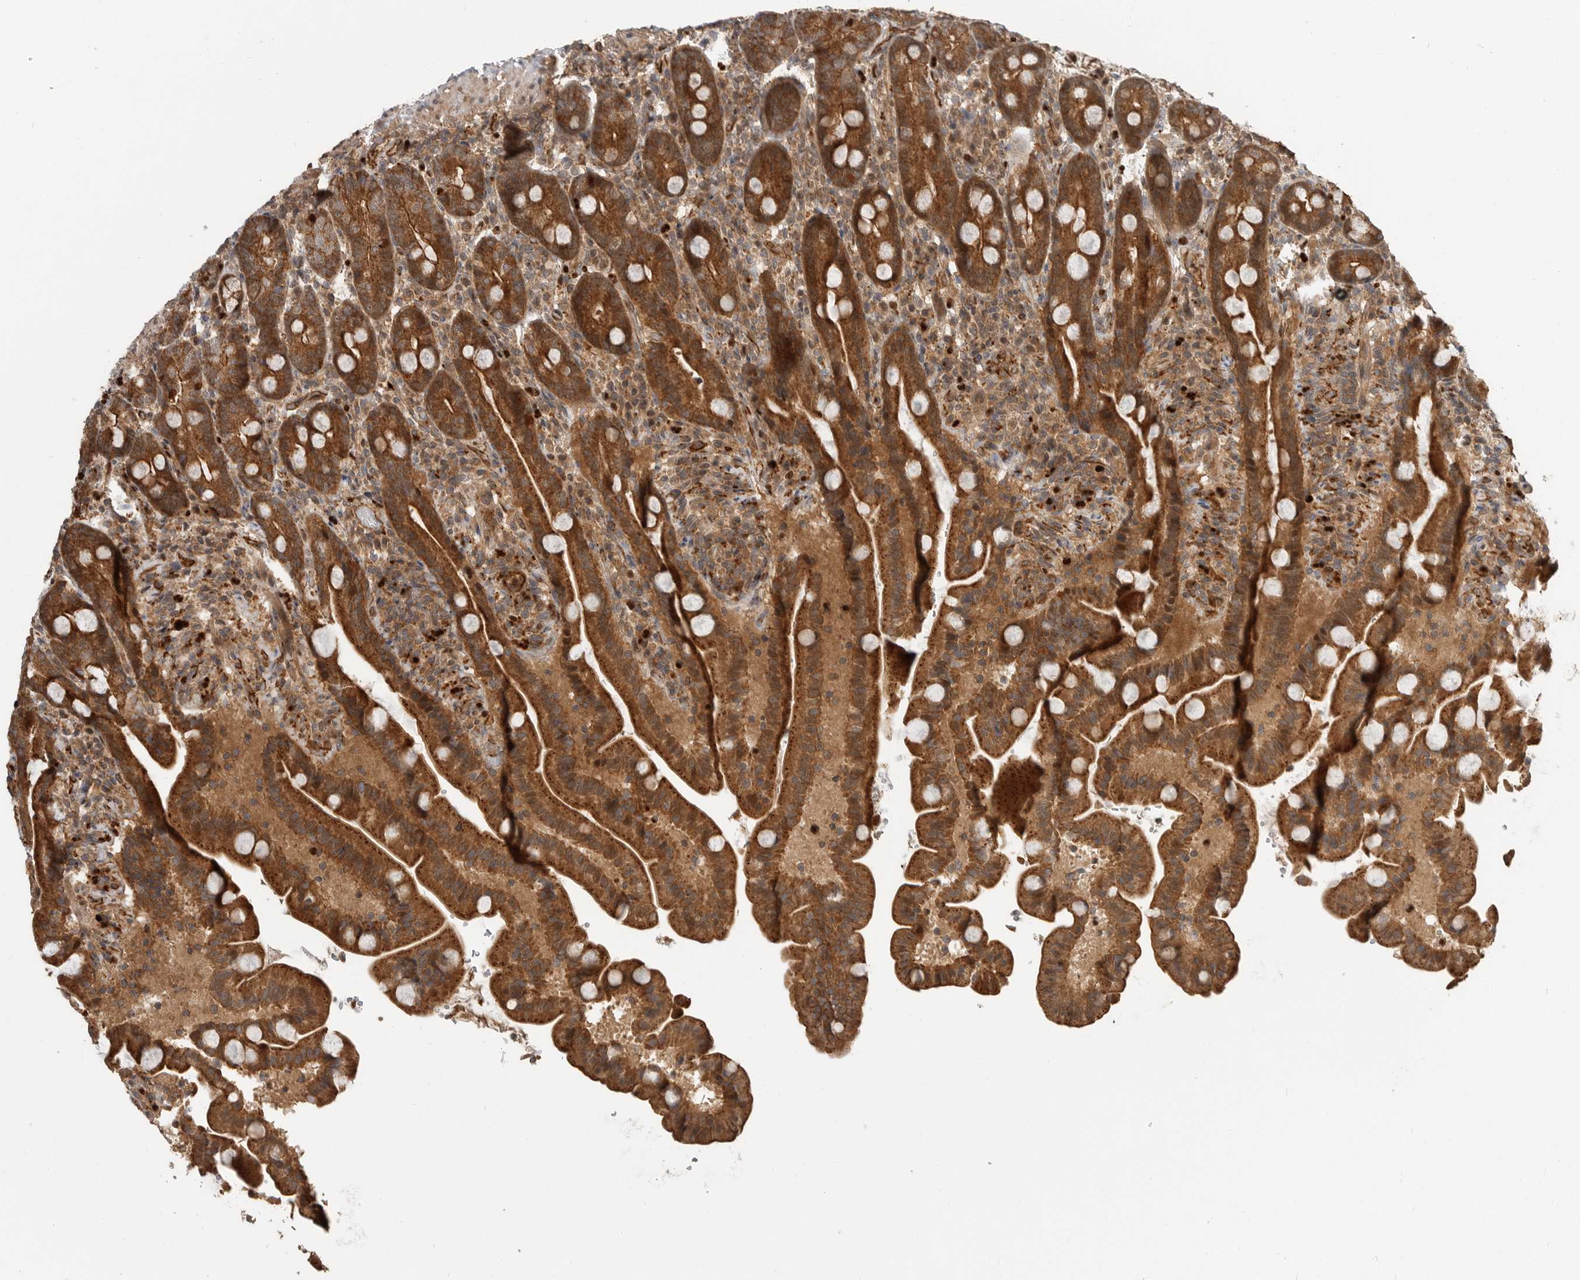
{"staining": {"intensity": "strong", "quantity": ">75%", "location": "cytoplasmic/membranous"}, "tissue": "duodenum", "cell_type": "Glandular cells", "image_type": "normal", "snomed": [{"axis": "morphology", "description": "Normal tissue, NOS"}, {"axis": "topography", "description": "Duodenum"}], "caption": "Normal duodenum was stained to show a protein in brown. There is high levels of strong cytoplasmic/membranous staining in about >75% of glandular cells.", "gene": "STRAP", "patient": {"sex": "male", "age": 54}}